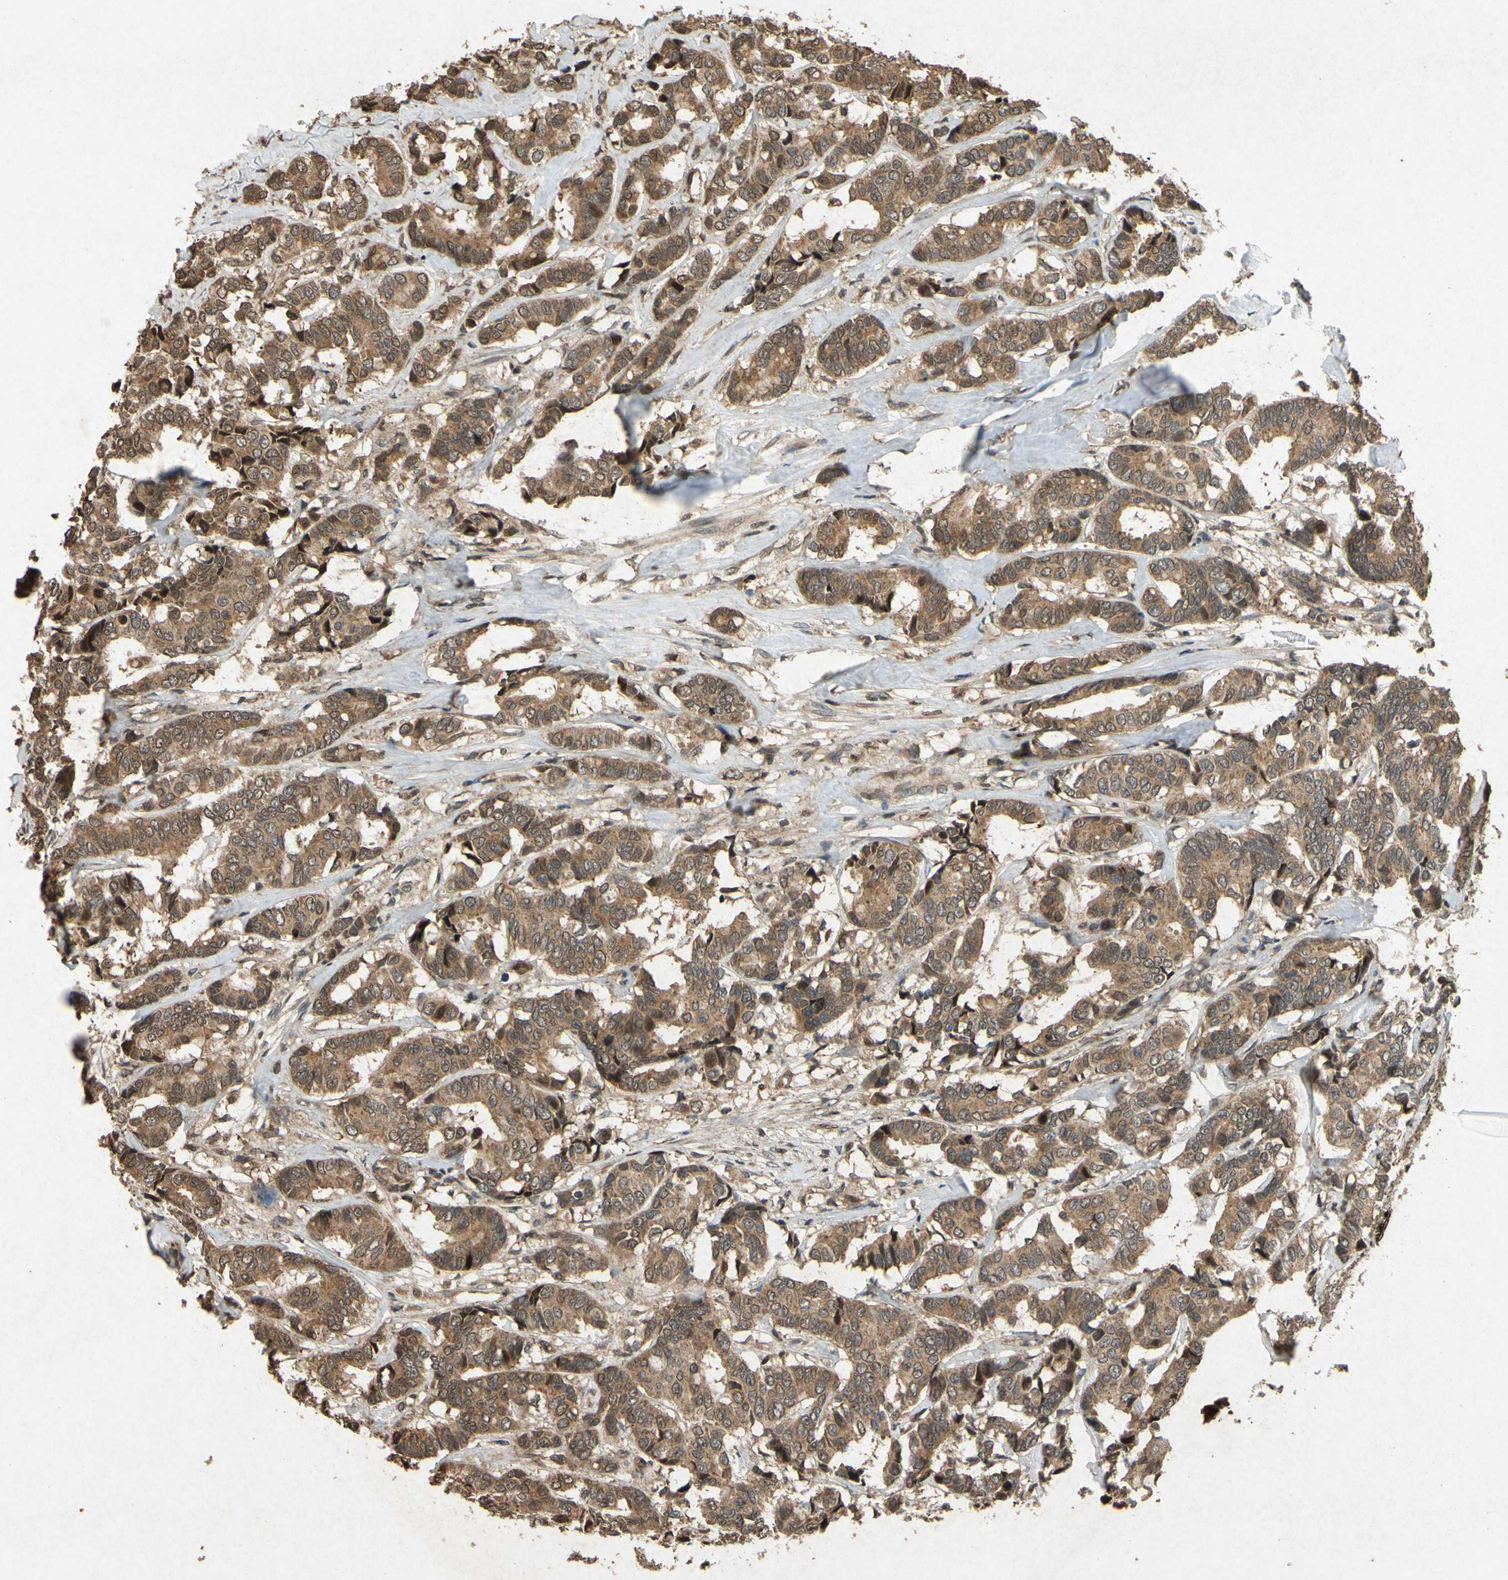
{"staining": {"intensity": "moderate", "quantity": ">75%", "location": "cytoplasmic/membranous"}, "tissue": "breast cancer", "cell_type": "Tumor cells", "image_type": "cancer", "snomed": [{"axis": "morphology", "description": "Duct carcinoma"}, {"axis": "topography", "description": "Breast"}], "caption": "Tumor cells demonstrate medium levels of moderate cytoplasmic/membranous positivity in about >75% of cells in breast cancer.", "gene": "ATP6V1H", "patient": {"sex": "female", "age": 87}}